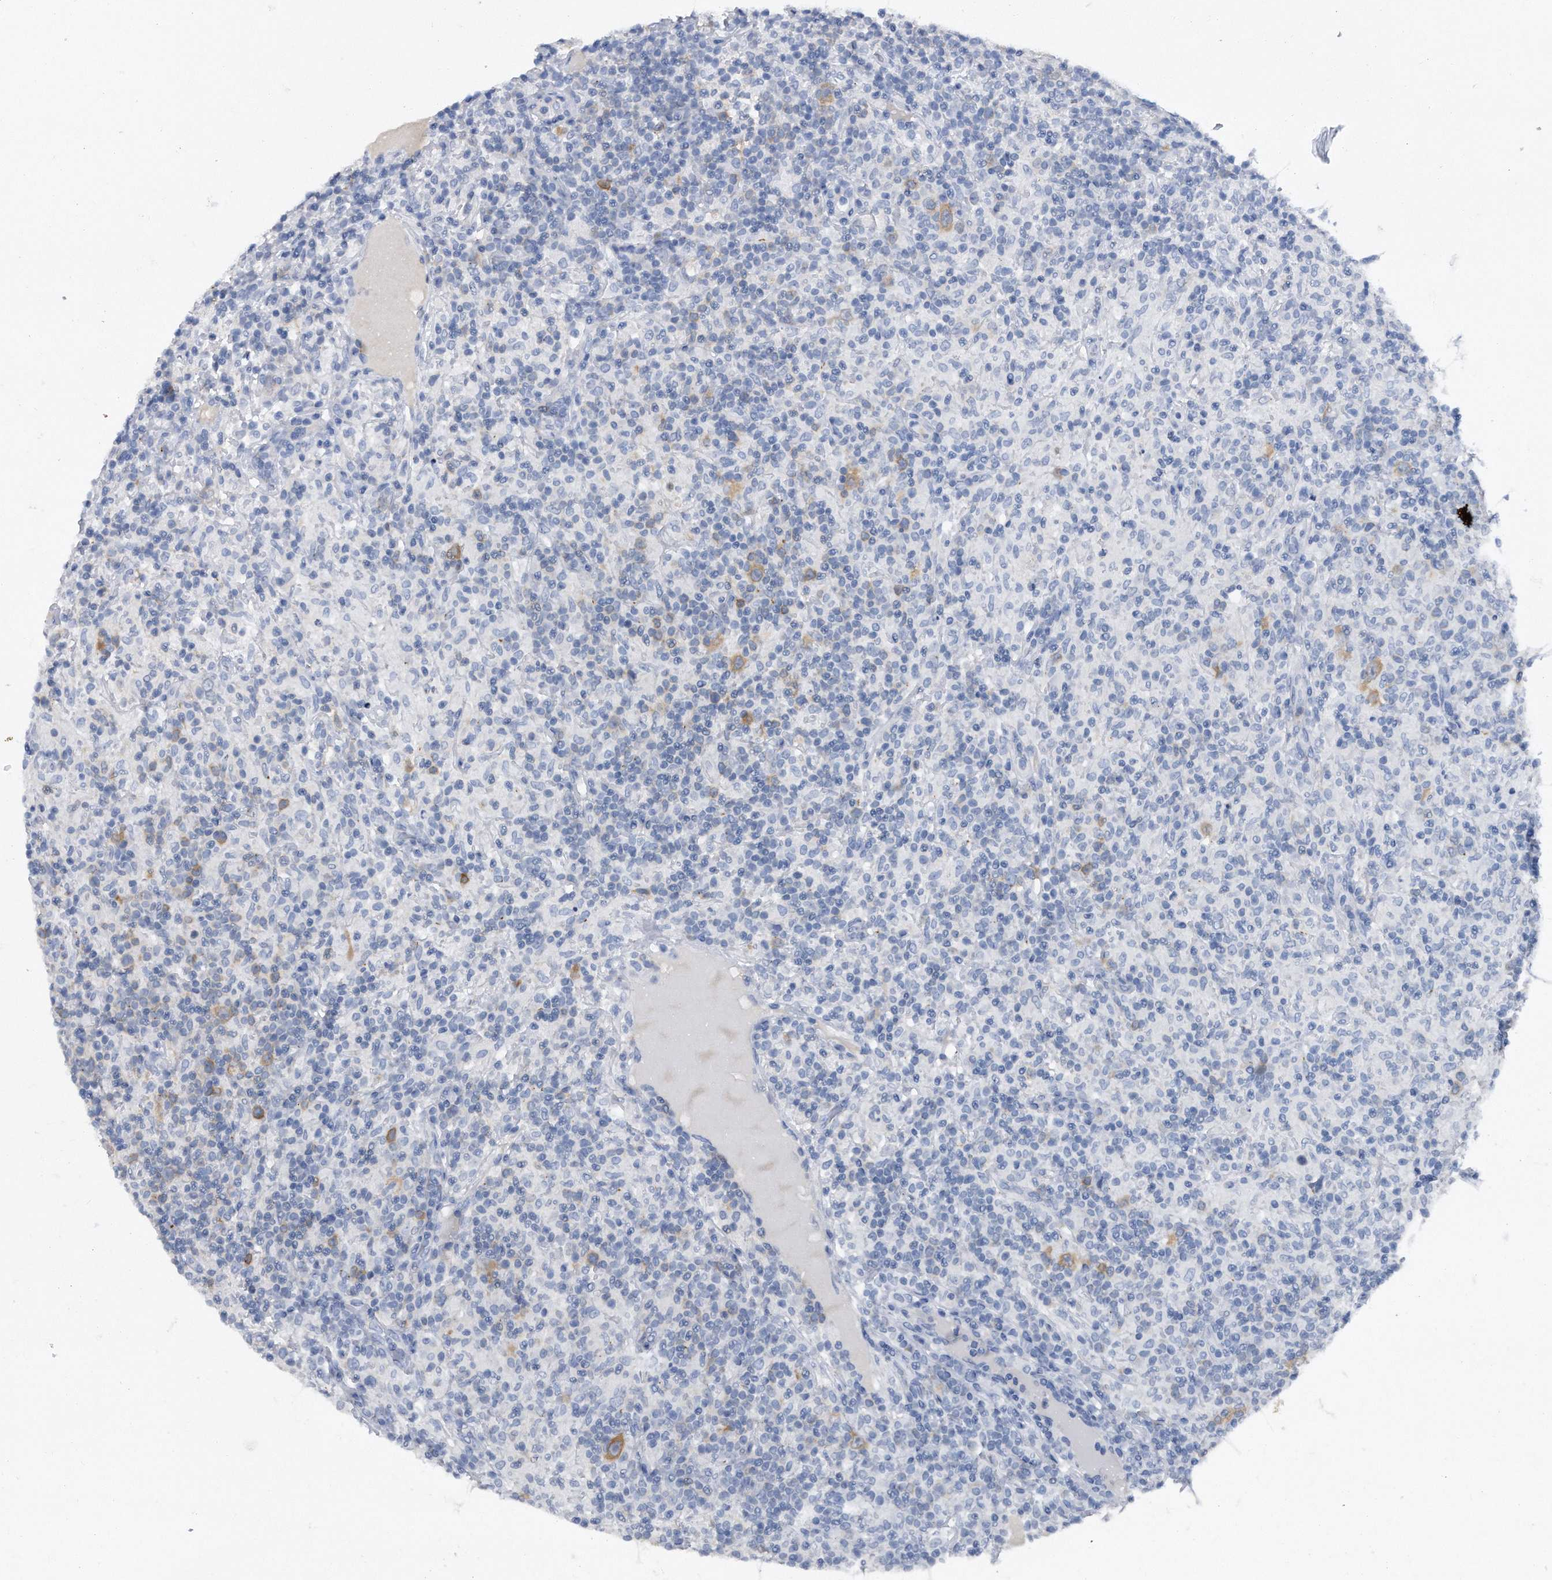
{"staining": {"intensity": "weak", "quantity": ">75%", "location": "cytoplasmic/membranous"}, "tissue": "lymphoma", "cell_type": "Tumor cells", "image_type": "cancer", "snomed": [{"axis": "morphology", "description": "Hodgkin's disease, NOS"}, {"axis": "topography", "description": "Lymph node"}], "caption": "IHC staining of lymphoma, which displays low levels of weak cytoplasmic/membranous positivity in approximately >75% of tumor cells indicating weak cytoplasmic/membranous protein staining. The staining was performed using DAB (brown) for protein detection and nuclei were counterstained in hematoxylin (blue).", "gene": "ASNS", "patient": {"sex": "male", "age": 70}}